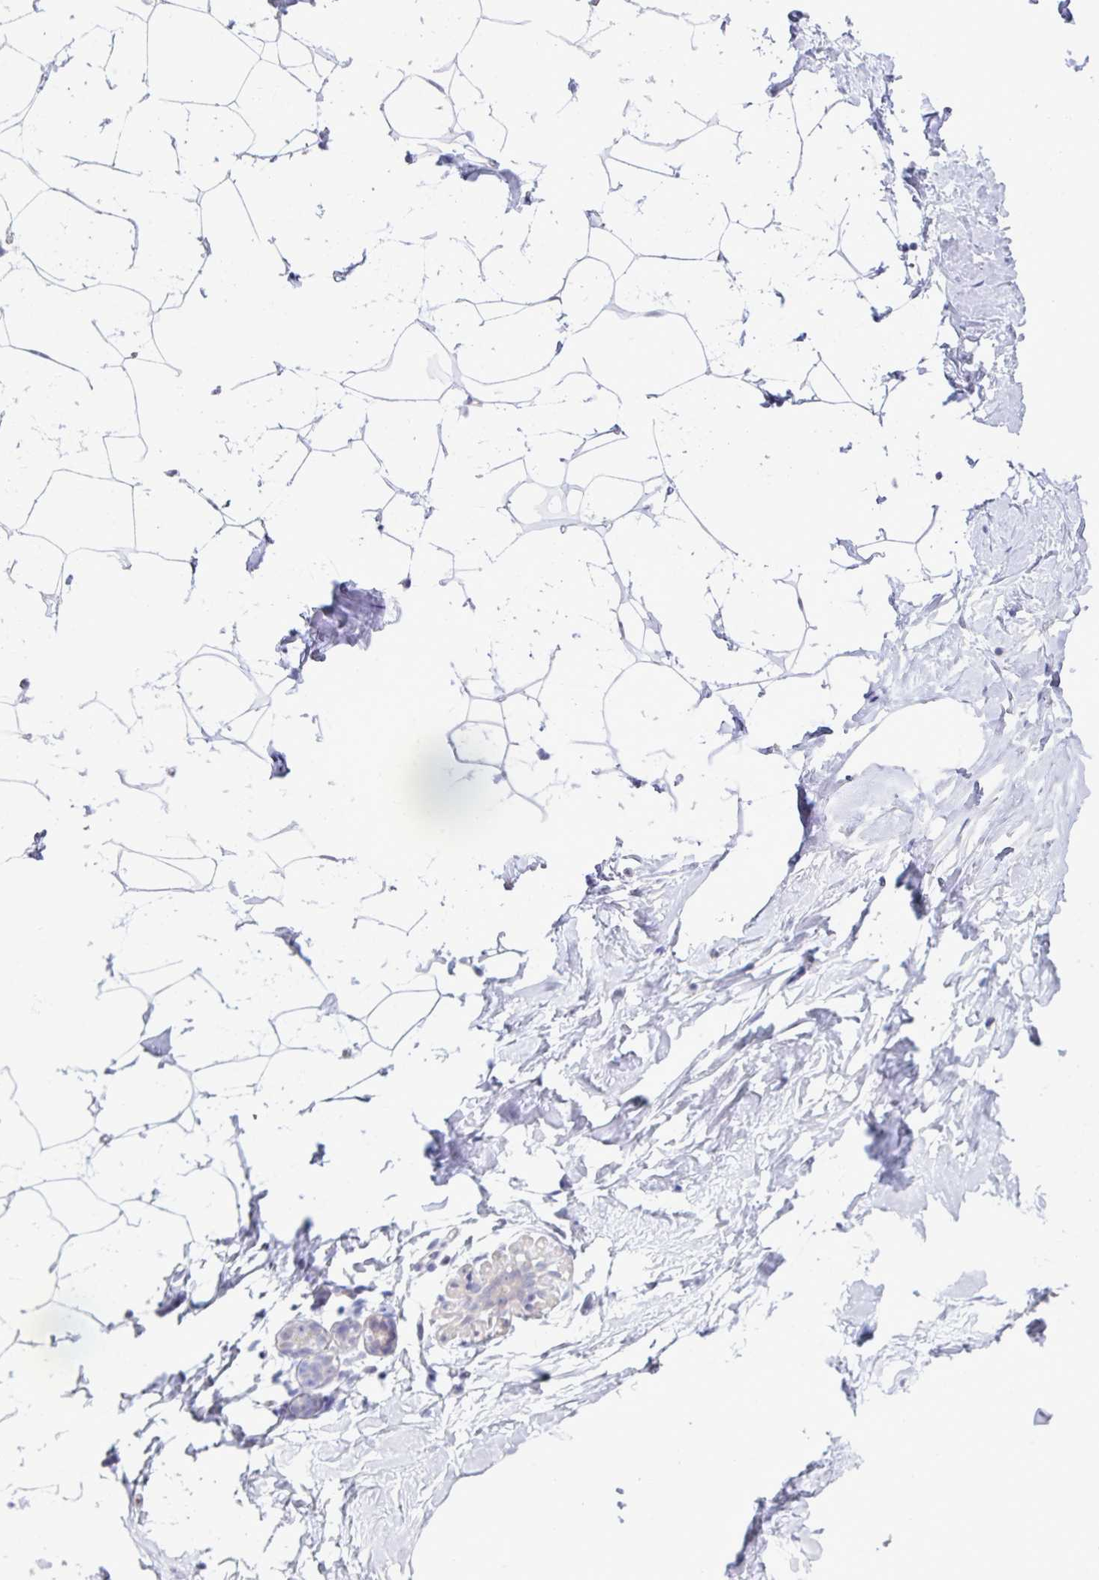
{"staining": {"intensity": "negative", "quantity": "none", "location": "none"}, "tissue": "breast", "cell_type": "Adipocytes", "image_type": "normal", "snomed": [{"axis": "morphology", "description": "Normal tissue, NOS"}, {"axis": "topography", "description": "Breast"}], "caption": "Immunohistochemistry micrograph of unremarkable breast: human breast stained with DAB (3,3'-diaminobenzidine) exhibits no significant protein positivity in adipocytes.", "gene": "ATP6V0D2", "patient": {"sex": "female", "age": 32}}